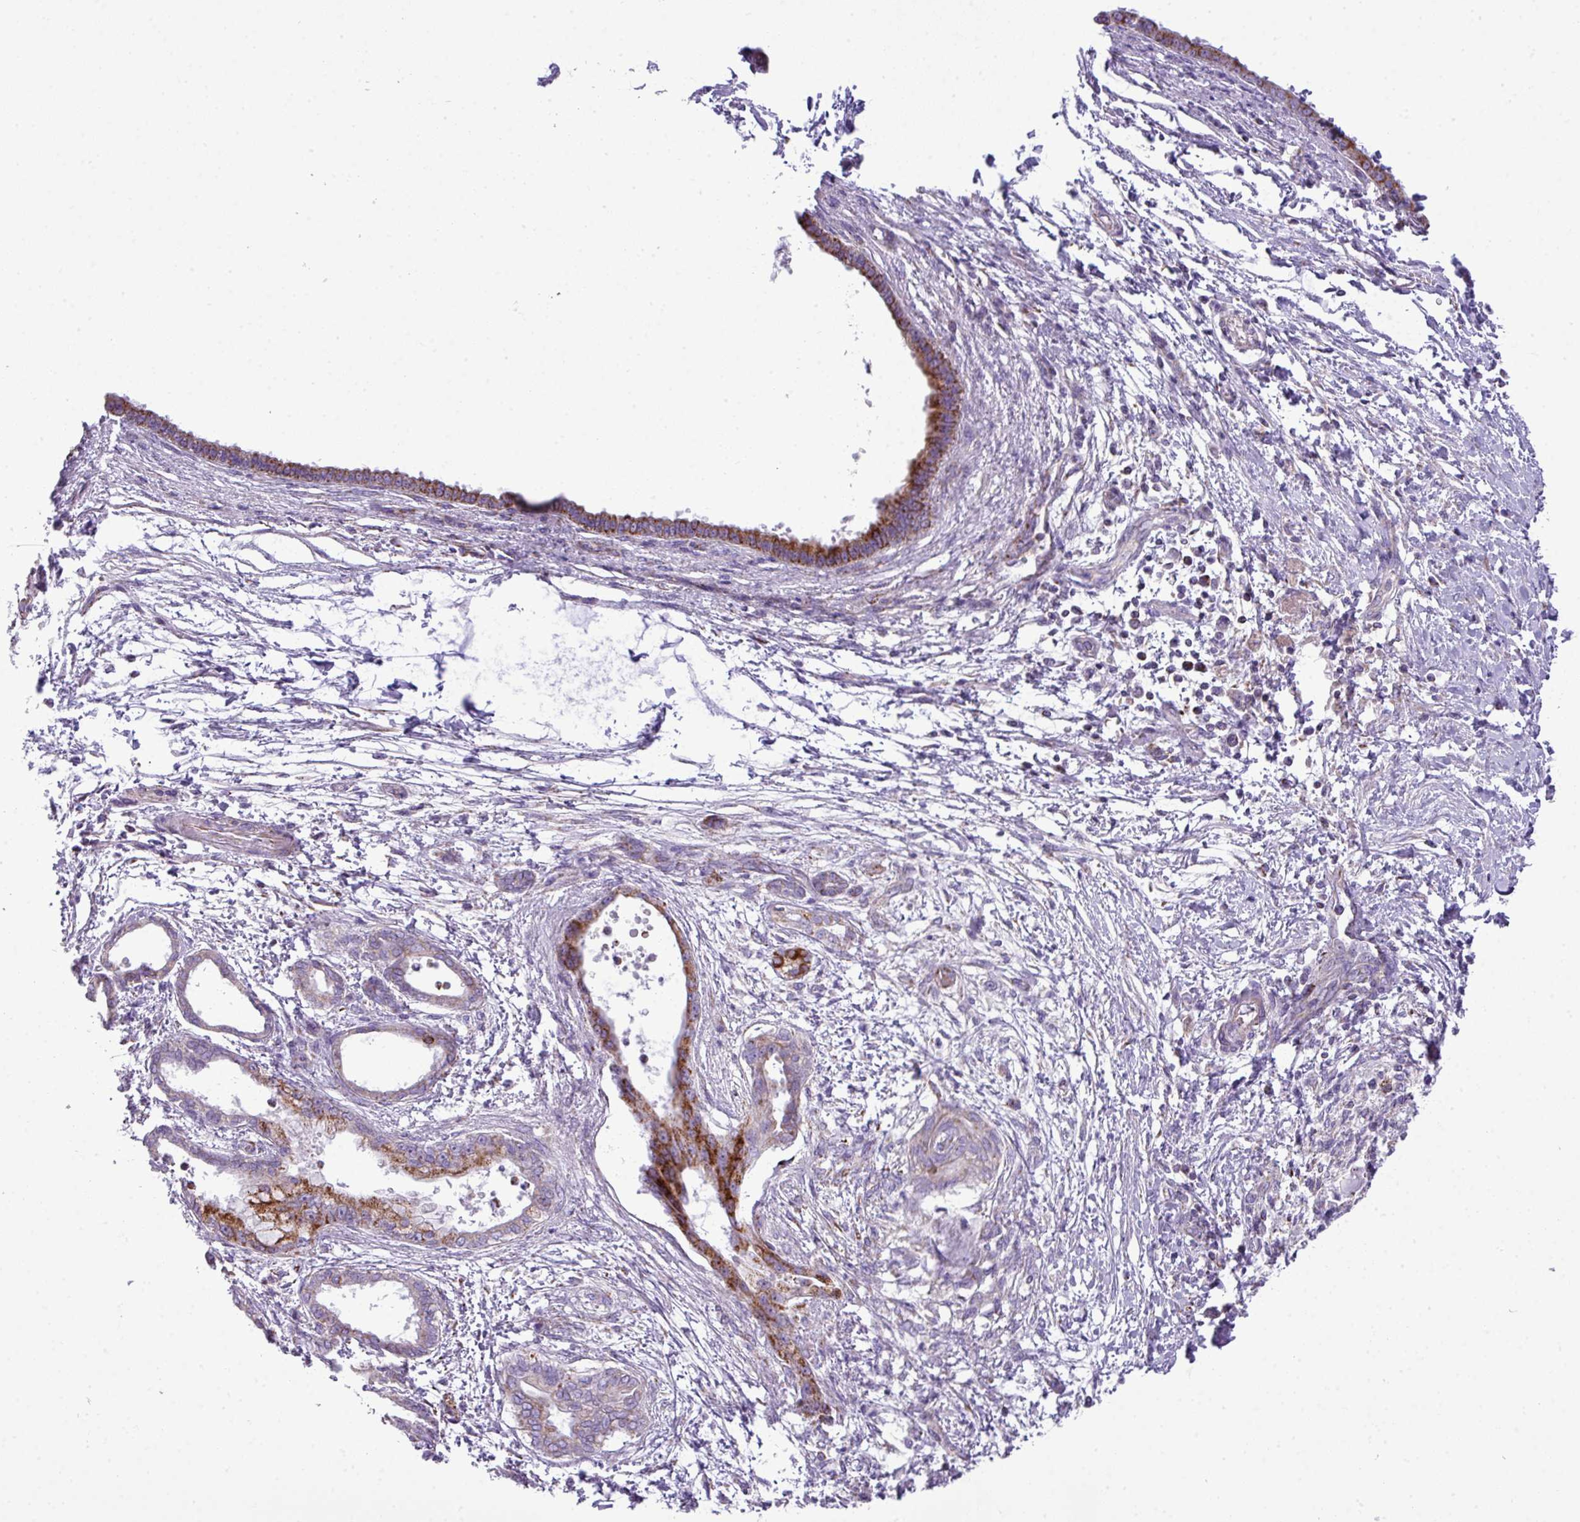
{"staining": {"intensity": "moderate", "quantity": "25%-75%", "location": "cytoplasmic/membranous"}, "tissue": "pancreatic cancer", "cell_type": "Tumor cells", "image_type": "cancer", "snomed": [{"axis": "morphology", "description": "Adenocarcinoma, NOS"}, {"axis": "topography", "description": "Pancreas"}], "caption": "The photomicrograph demonstrates a brown stain indicating the presence of a protein in the cytoplasmic/membranous of tumor cells in pancreatic cancer. Nuclei are stained in blue.", "gene": "ZNF81", "patient": {"sex": "female", "age": 55}}